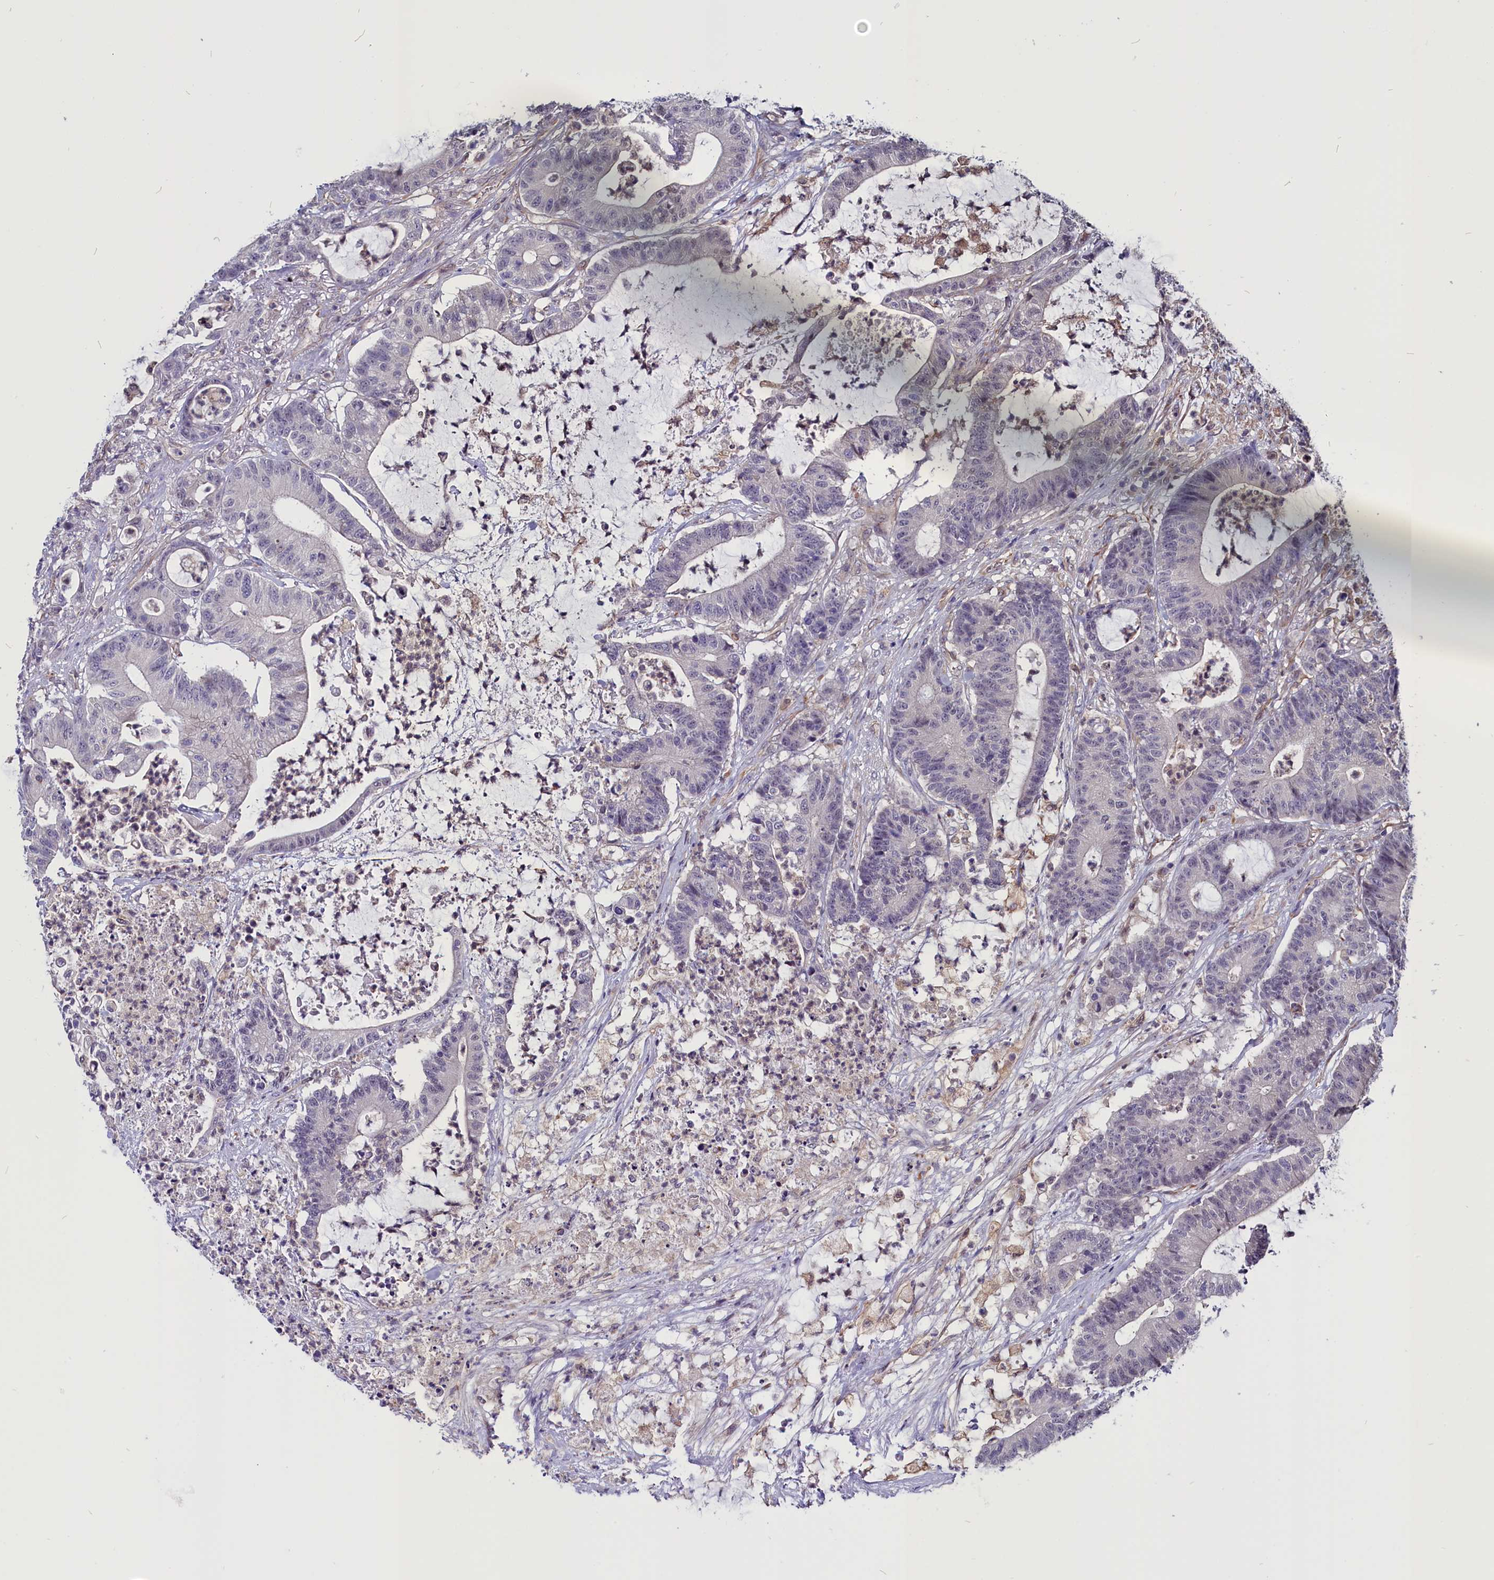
{"staining": {"intensity": "negative", "quantity": "none", "location": "none"}, "tissue": "colorectal cancer", "cell_type": "Tumor cells", "image_type": "cancer", "snomed": [{"axis": "morphology", "description": "Adenocarcinoma, NOS"}, {"axis": "topography", "description": "Colon"}], "caption": "Immunohistochemistry photomicrograph of neoplastic tissue: colorectal cancer stained with DAB (3,3'-diaminobenzidine) demonstrates no significant protein expression in tumor cells.", "gene": "PDILT", "patient": {"sex": "female", "age": 84}}